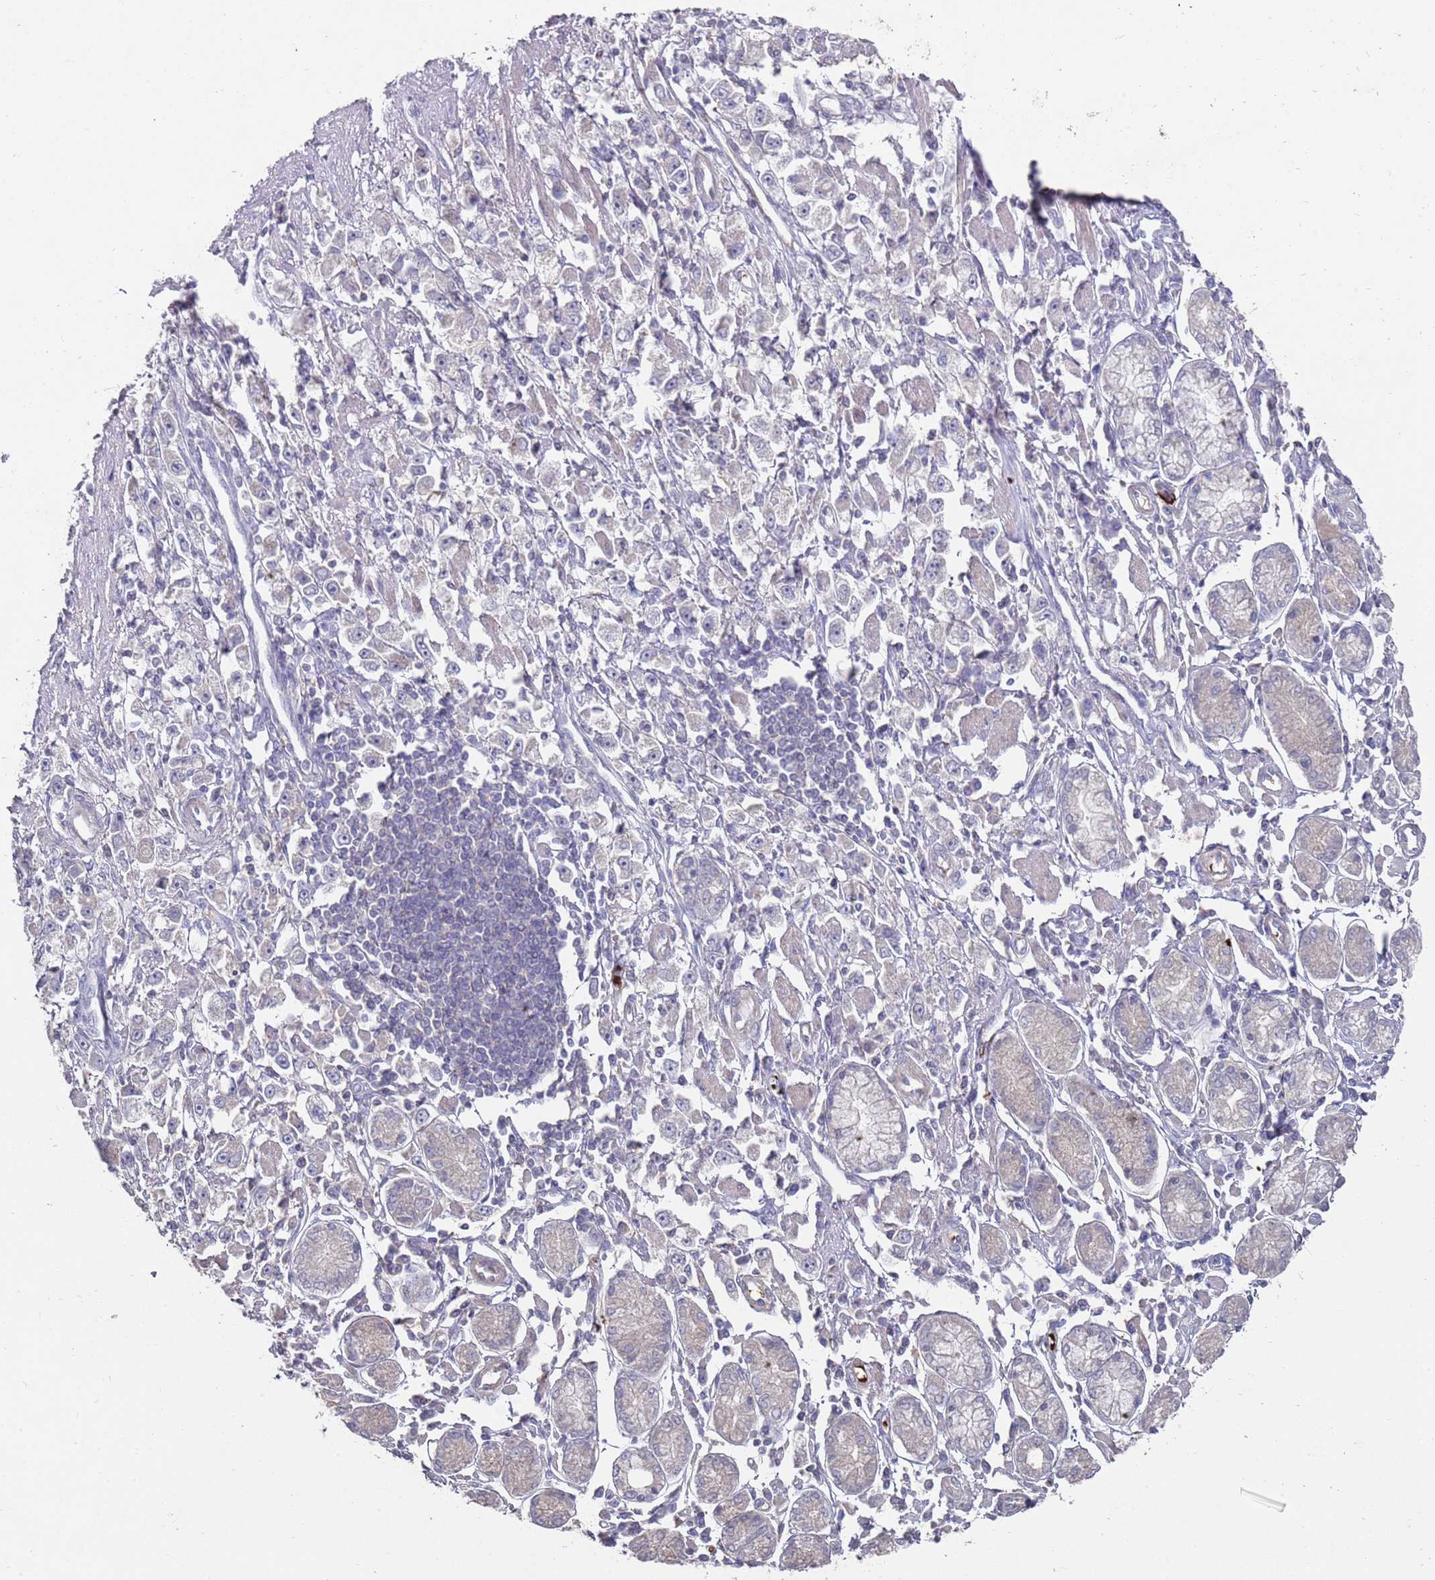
{"staining": {"intensity": "negative", "quantity": "none", "location": "none"}, "tissue": "stomach cancer", "cell_type": "Tumor cells", "image_type": "cancer", "snomed": [{"axis": "morphology", "description": "Adenocarcinoma, NOS"}, {"axis": "topography", "description": "Stomach"}], "caption": "This is an IHC histopathology image of human stomach cancer (adenocarcinoma). There is no staining in tumor cells.", "gene": "LACC1", "patient": {"sex": "female", "age": 59}}